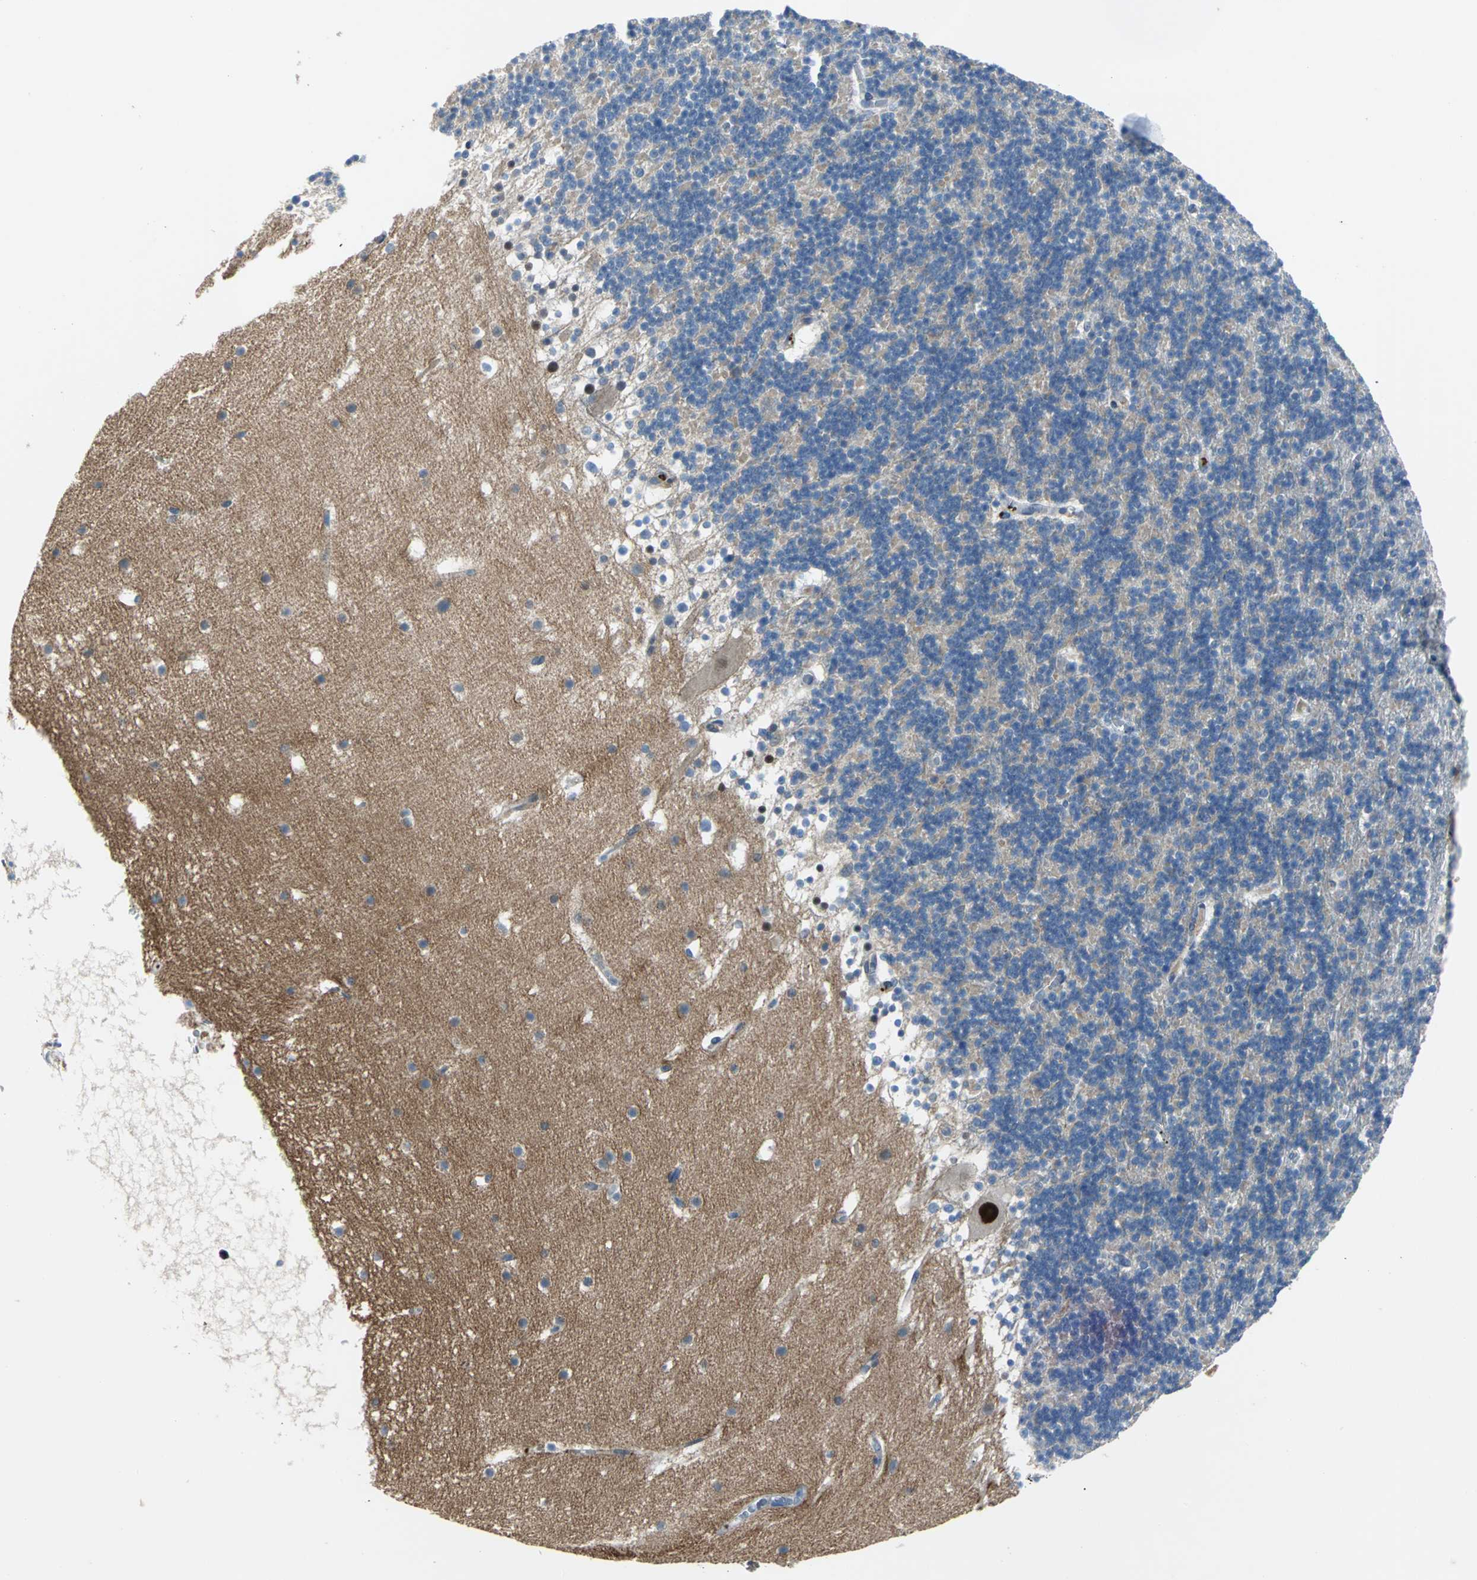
{"staining": {"intensity": "negative", "quantity": "none", "location": "none"}, "tissue": "cerebellum", "cell_type": "Cells in granular layer", "image_type": "normal", "snomed": [{"axis": "morphology", "description": "Normal tissue, NOS"}, {"axis": "topography", "description": "Cerebellum"}], "caption": "Protein analysis of unremarkable cerebellum shows no significant staining in cells in granular layer. (Brightfield microscopy of DAB (3,3'-diaminobenzidine) immunohistochemistry (IHC) at high magnification).", "gene": "SELP", "patient": {"sex": "male", "age": 45}}